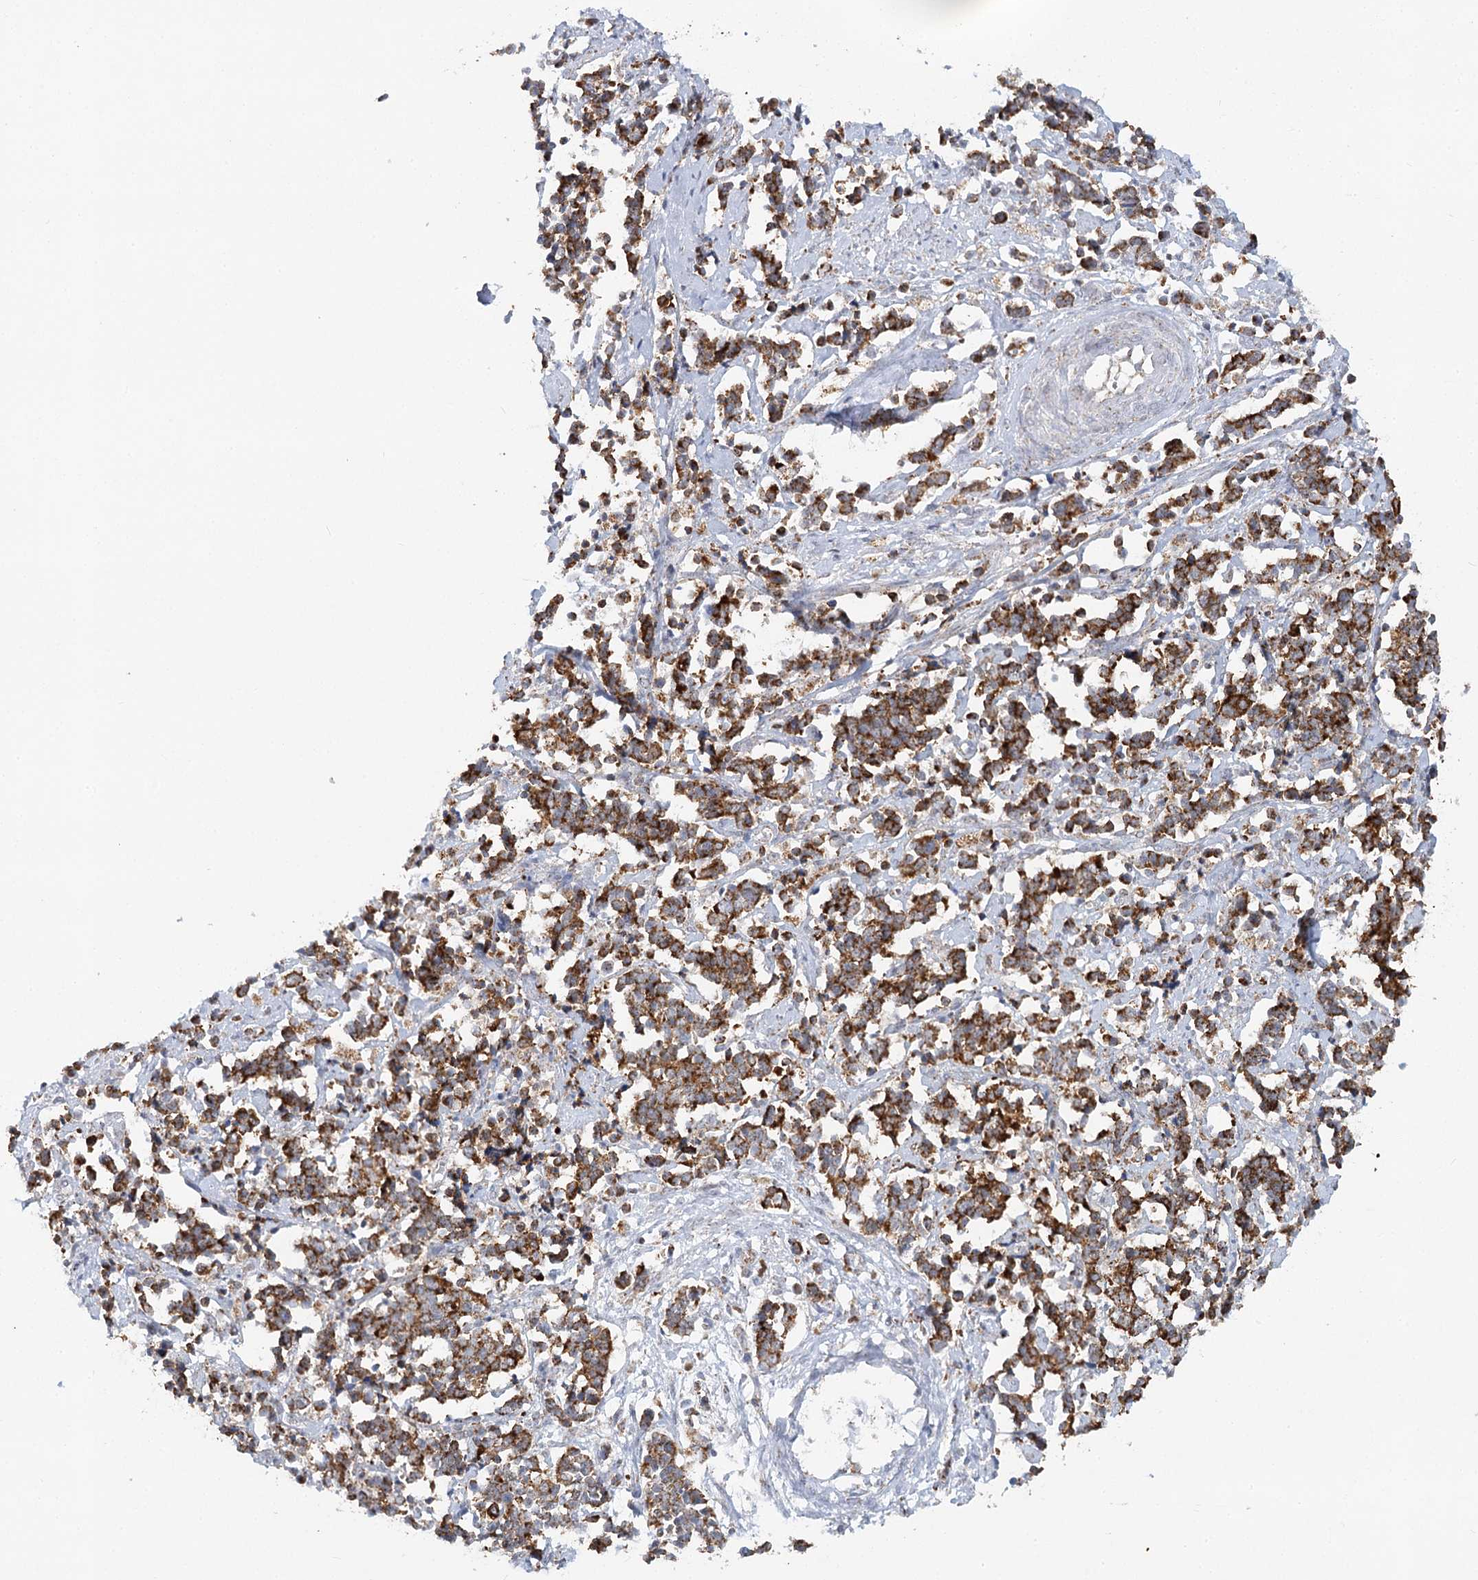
{"staining": {"intensity": "strong", "quantity": ">75%", "location": "cytoplasmic/membranous"}, "tissue": "cervical cancer", "cell_type": "Tumor cells", "image_type": "cancer", "snomed": [{"axis": "morphology", "description": "Normal tissue, NOS"}, {"axis": "morphology", "description": "Squamous cell carcinoma, NOS"}, {"axis": "topography", "description": "Cervix"}], "caption": "Immunohistochemistry (IHC) of cervical cancer displays high levels of strong cytoplasmic/membranous expression in about >75% of tumor cells.", "gene": "TAS1R1", "patient": {"sex": "female", "age": 35}}